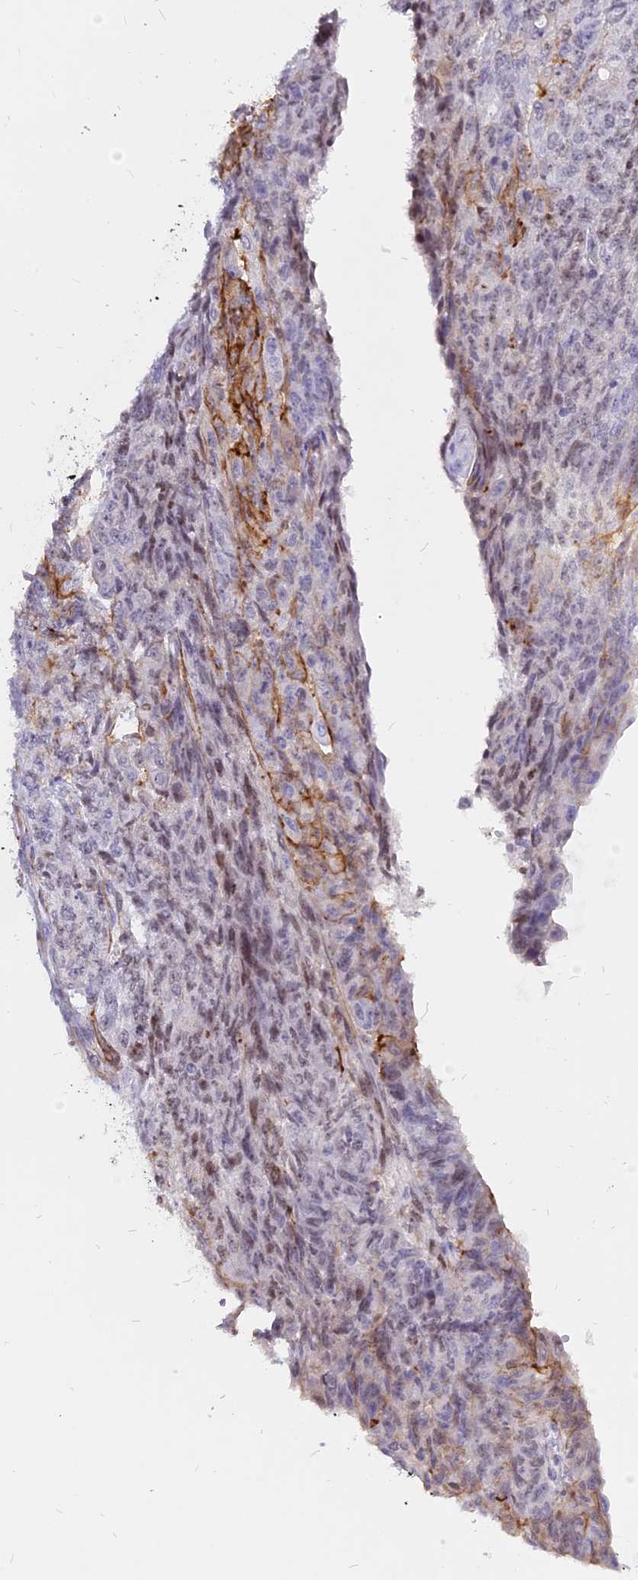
{"staining": {"intensity": "strong", "quantity": "<25%", "location": "cytoplasmic/membranous"}, "tissue": "endometrial cancer", "cell_type": "Tumor cells", "image_type": "cancer", "snomed": [{"axis": "morphology", "description": "Adenocarcinoma, NOS"}, {"axis": "topography", "description": "Endometrium"}], "caption": "Brown immunohistochemical staining in human adenocarcinoma (endometrial) shows strong cytoplasmic/membranous positivity in approximately <25% of tumor cells. (DAB (3,3'-diaminobenzidine) IHC, brown staining for protein, blue staining for nuclei).", "gene": "CENPV", "patient": {"sex": "female", "age": 32}}